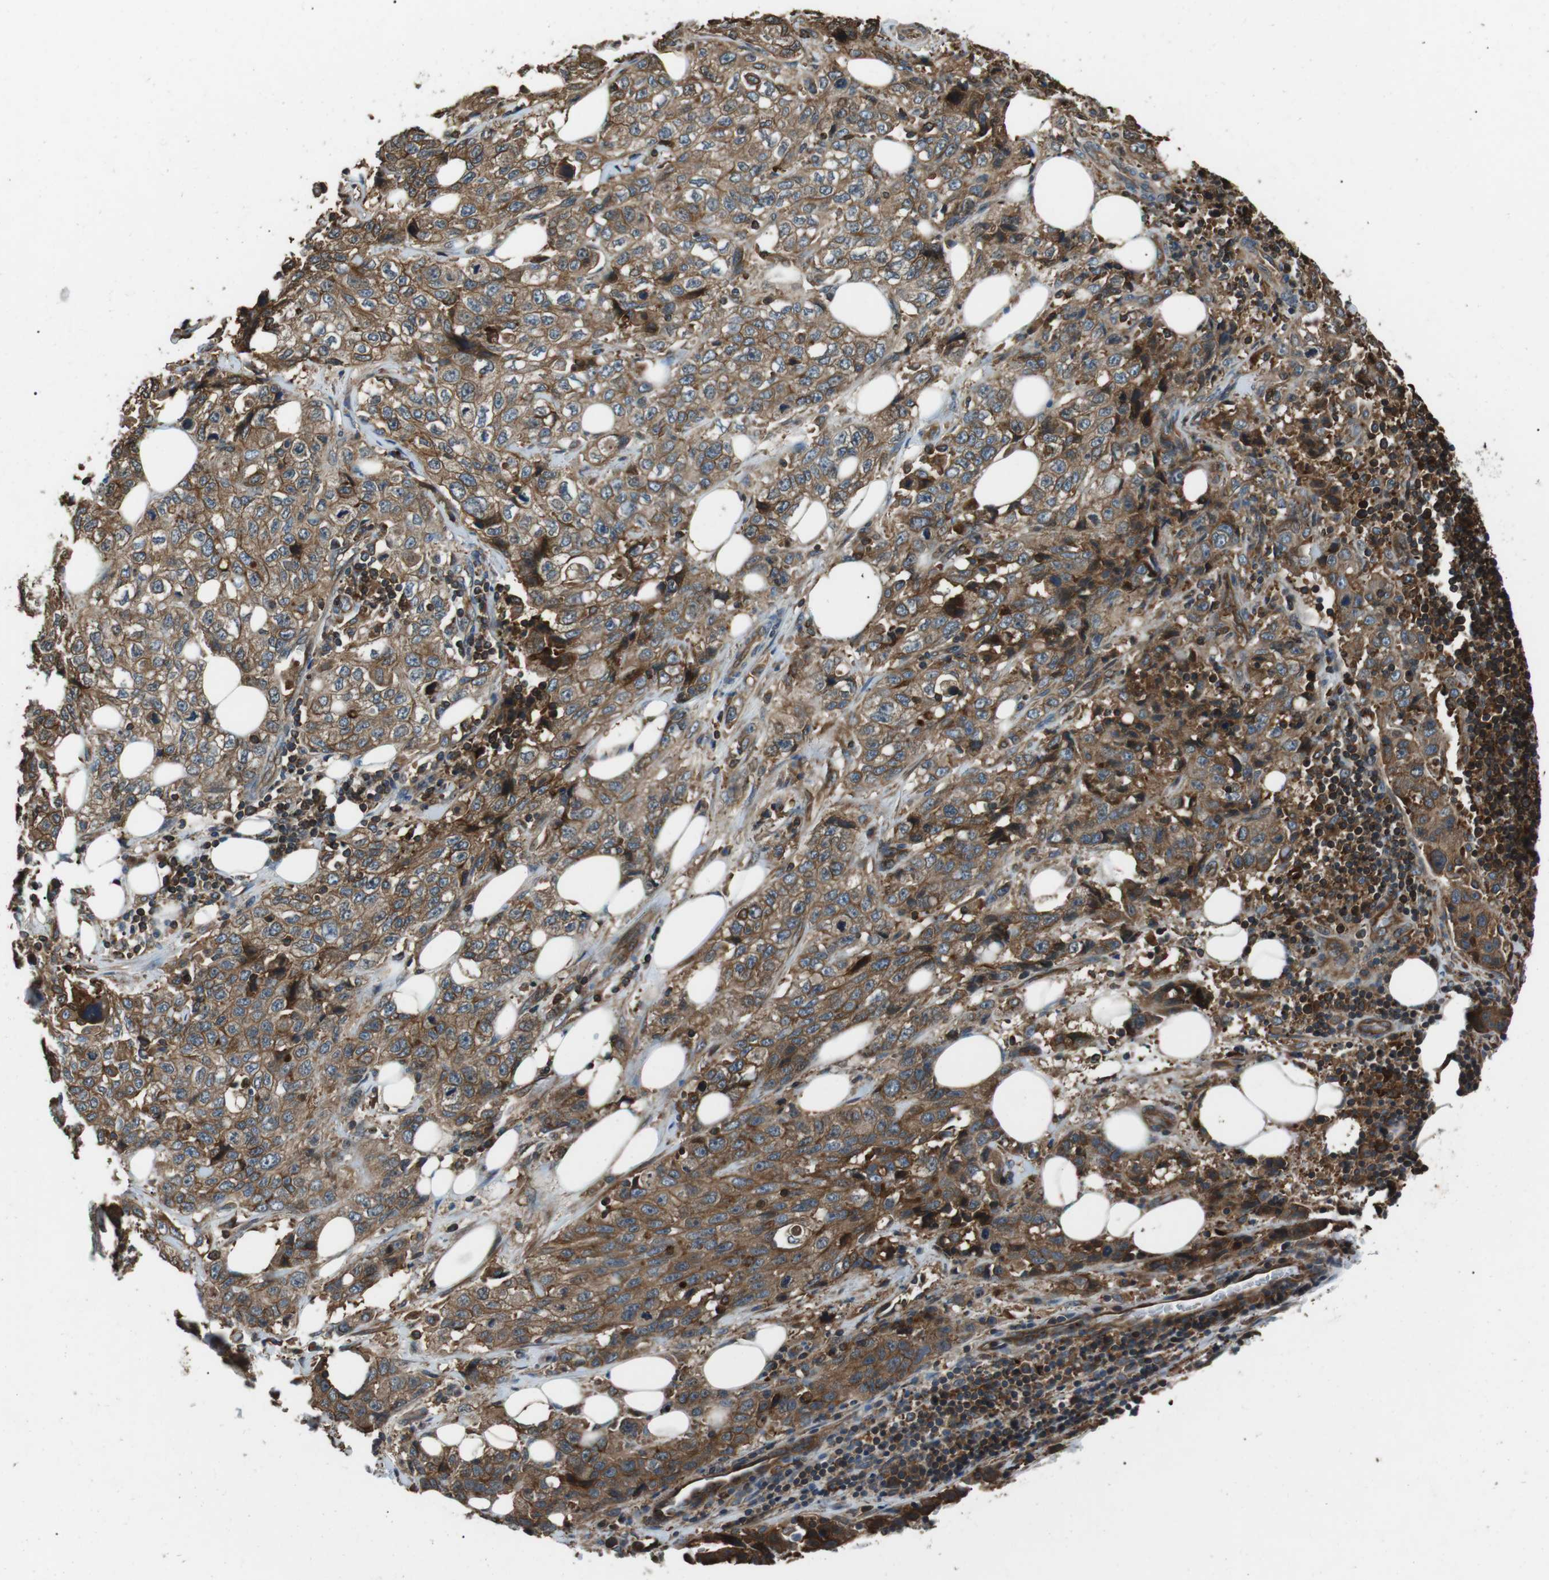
{"staining": {"intensity": "moderate", "quantity": ">75%", "location": "cytoplasmic/membranous"}, "tissue": "stomach cancer", "cell_type": "Tumor cells", "image_type": "cancer", "snomed": [{"axis": "morphology", "description": "Adenocarcinoma, NOS"}, {"axis": "topography", "description": "Stomach"}], "caption": "About >75% of tumor cells in stomach adenocarcinoma demonstrate moderate cytoplasmic/membranous protein expression as visualized by brown immunohistochemical staining.", "gene": "GPR161", "patient": {"sex": "male", "age": 48}}